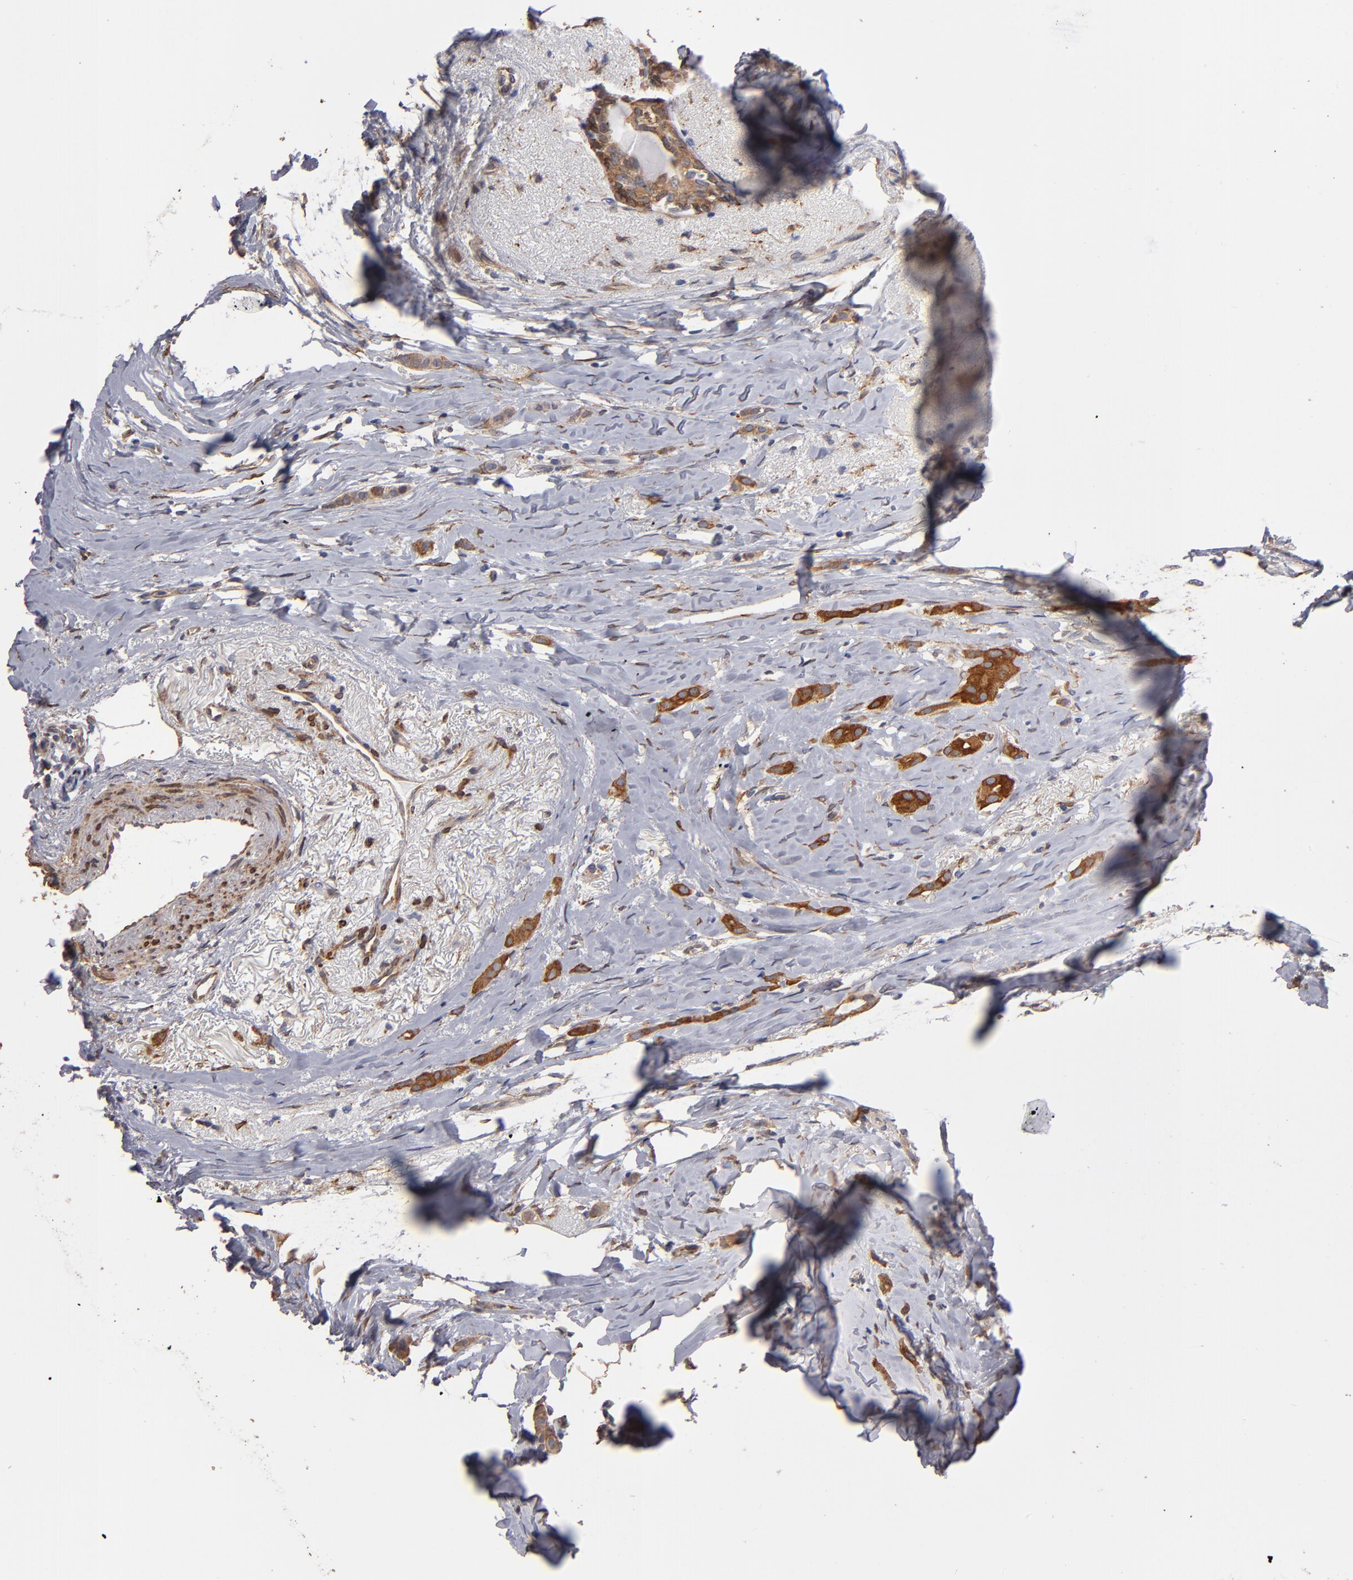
{"staining": {"intensity": "moderate", "quantity": ">75%", "location": "cytoplasmic/membranous"}, "tissue": "breast cancer", "cell_type": "Tumor cells", "image_type": "cancer", "snomed": [{"axis": "morphology", "description": "Lobular carcinoma"}, {"axis": "topography", "description": "Breast"}], "caption": "The immunohistochemical stain shows moderate cytoplasmic/membranous staining in tumor cells of lobular carcinoma (breast) tissue.", "gene": "PGRMC1", "patient": {"sex": "female", "age": 55}}